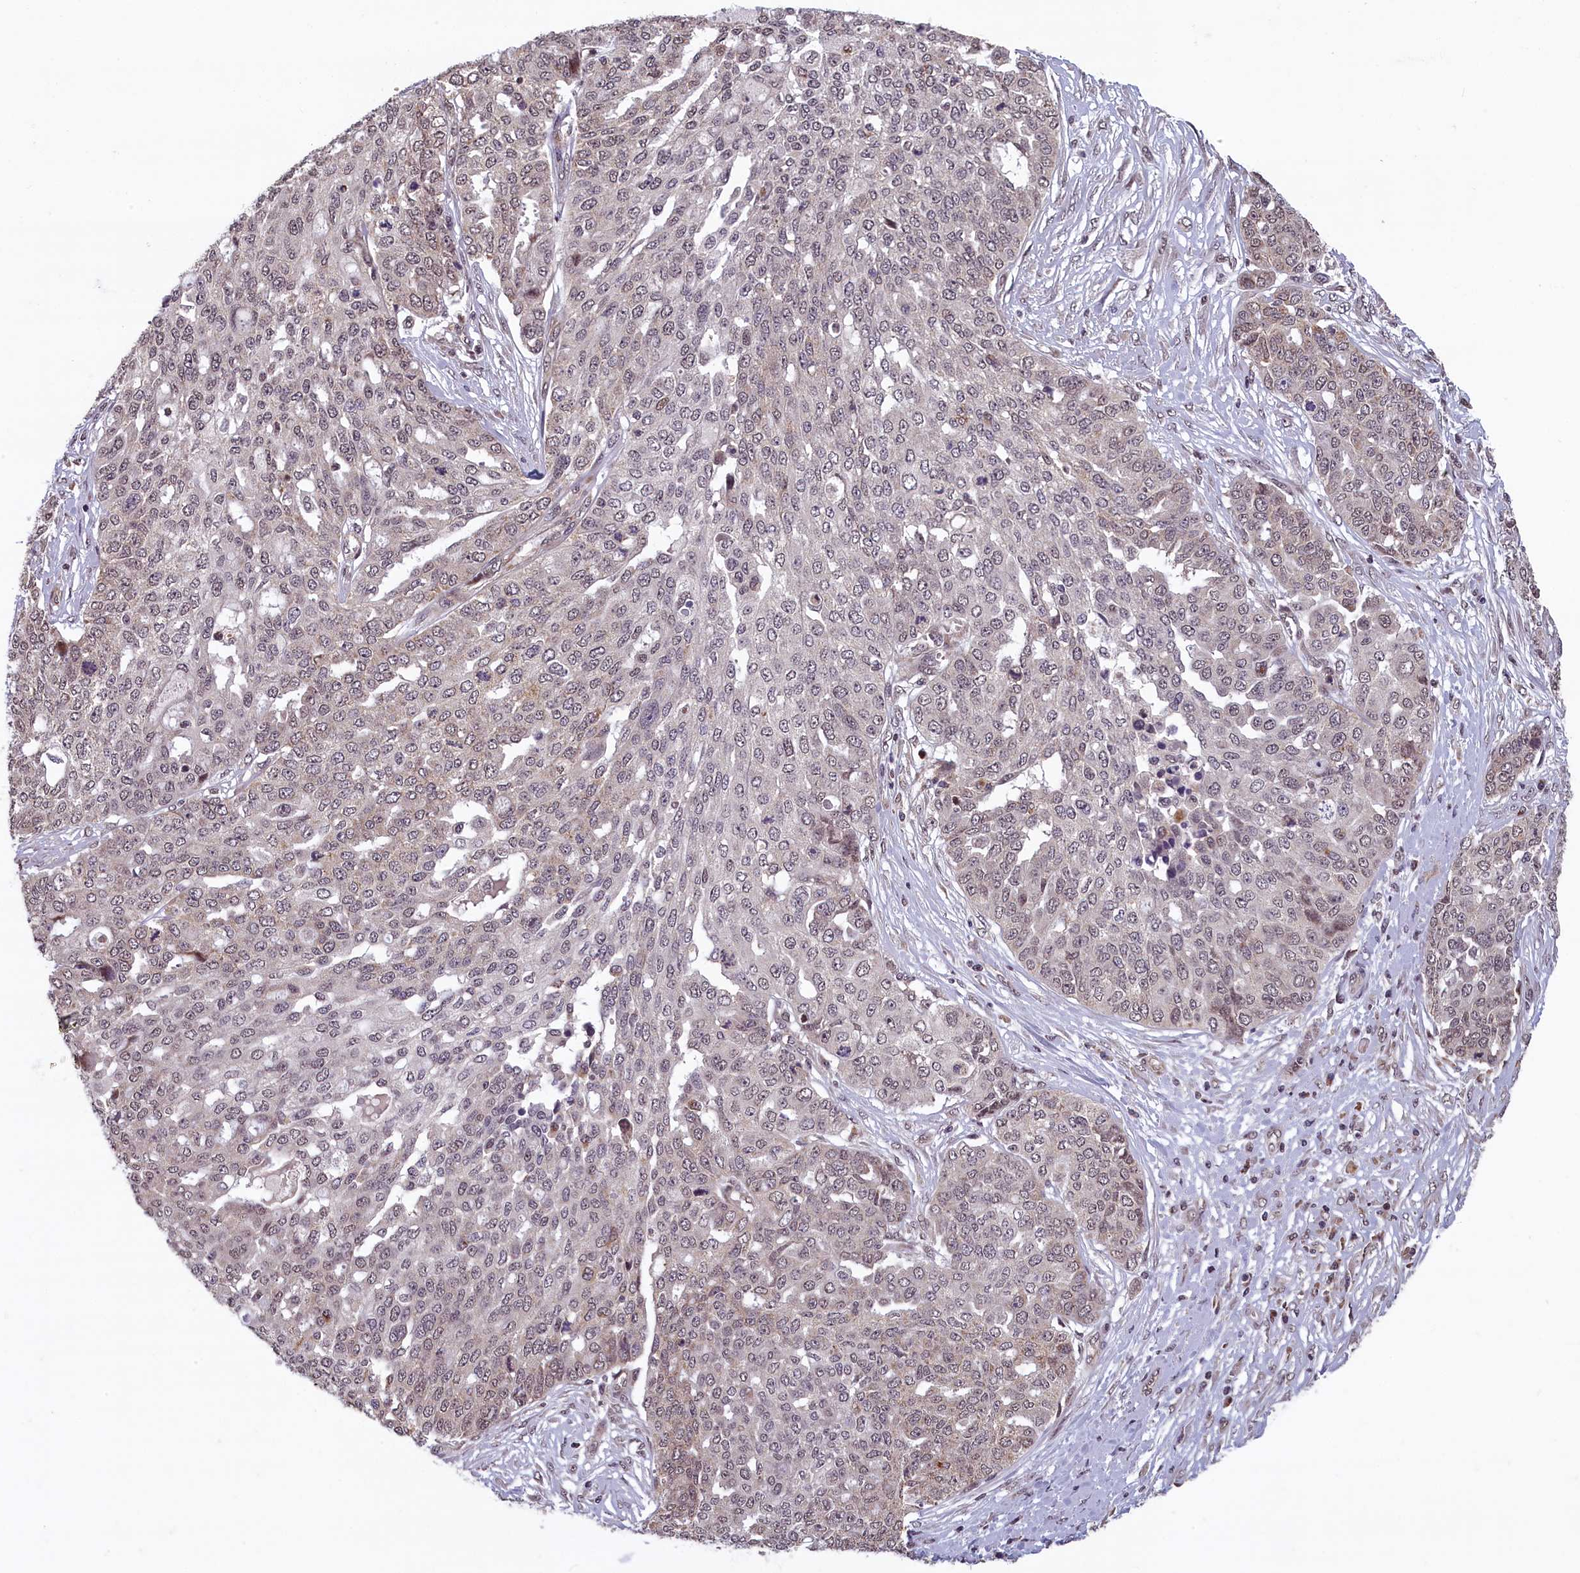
{"staining": {"intensity": "weak", "quantity": "25%-75%", "location": "nuclear"}, "tissue": "ovarian cancer", "cell_type": "Tumor cells", "image_type": "cancer", "snomed": [{"axis": "morphology", "description": "Cystadenocarcinoma, serous, NOS"}, {"axis": "topography", "description": "Soft tissue"}, {"axis": "topography", "description": "Ovary"}], "caption": "This histopathology image exhibits immunohistochemistry staining of serous cystadenocarcinoma (ovarian), with low weak nuclear staining in approximately 25%-75% of tumor cells.", "gene": "KCNK6", "patient": {"sex": "female", "age": 57}}